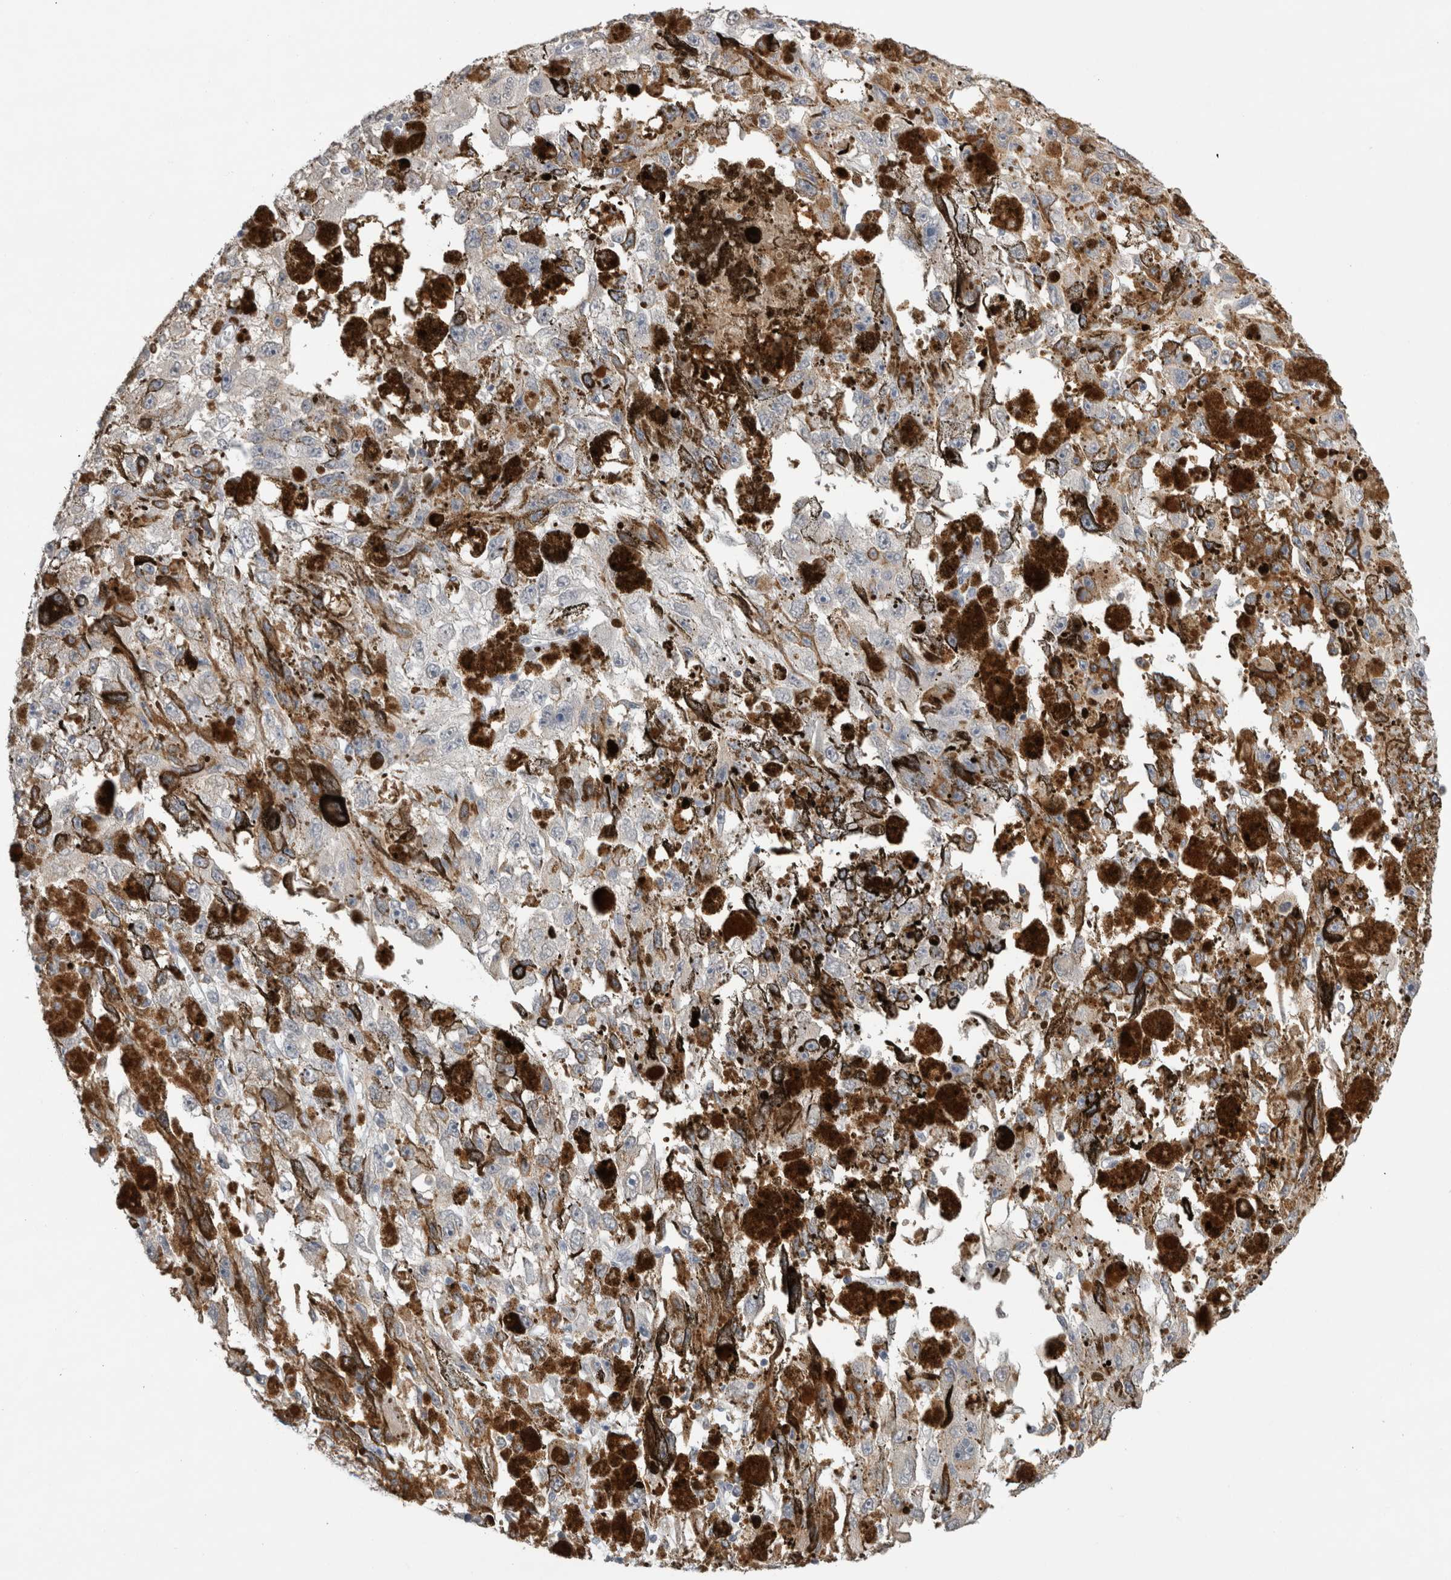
{"staining": {"intensity": "negative", "quantity": "none", "location": "none"}, "tissue": "melanoma", "cell_type": "Tumor cells", "image_type": "cancer", "snomed": [{"axis": "morphology", "description": "Malignant melanoma, NOS"}, {"axis": "topography", "description": "Skin"}], "caption": "The image reveals no significant positivity in tumor cells of malignant melanoma.", "gene": "NAALADL2", "patient": {"sex": "female", "age": 104}}